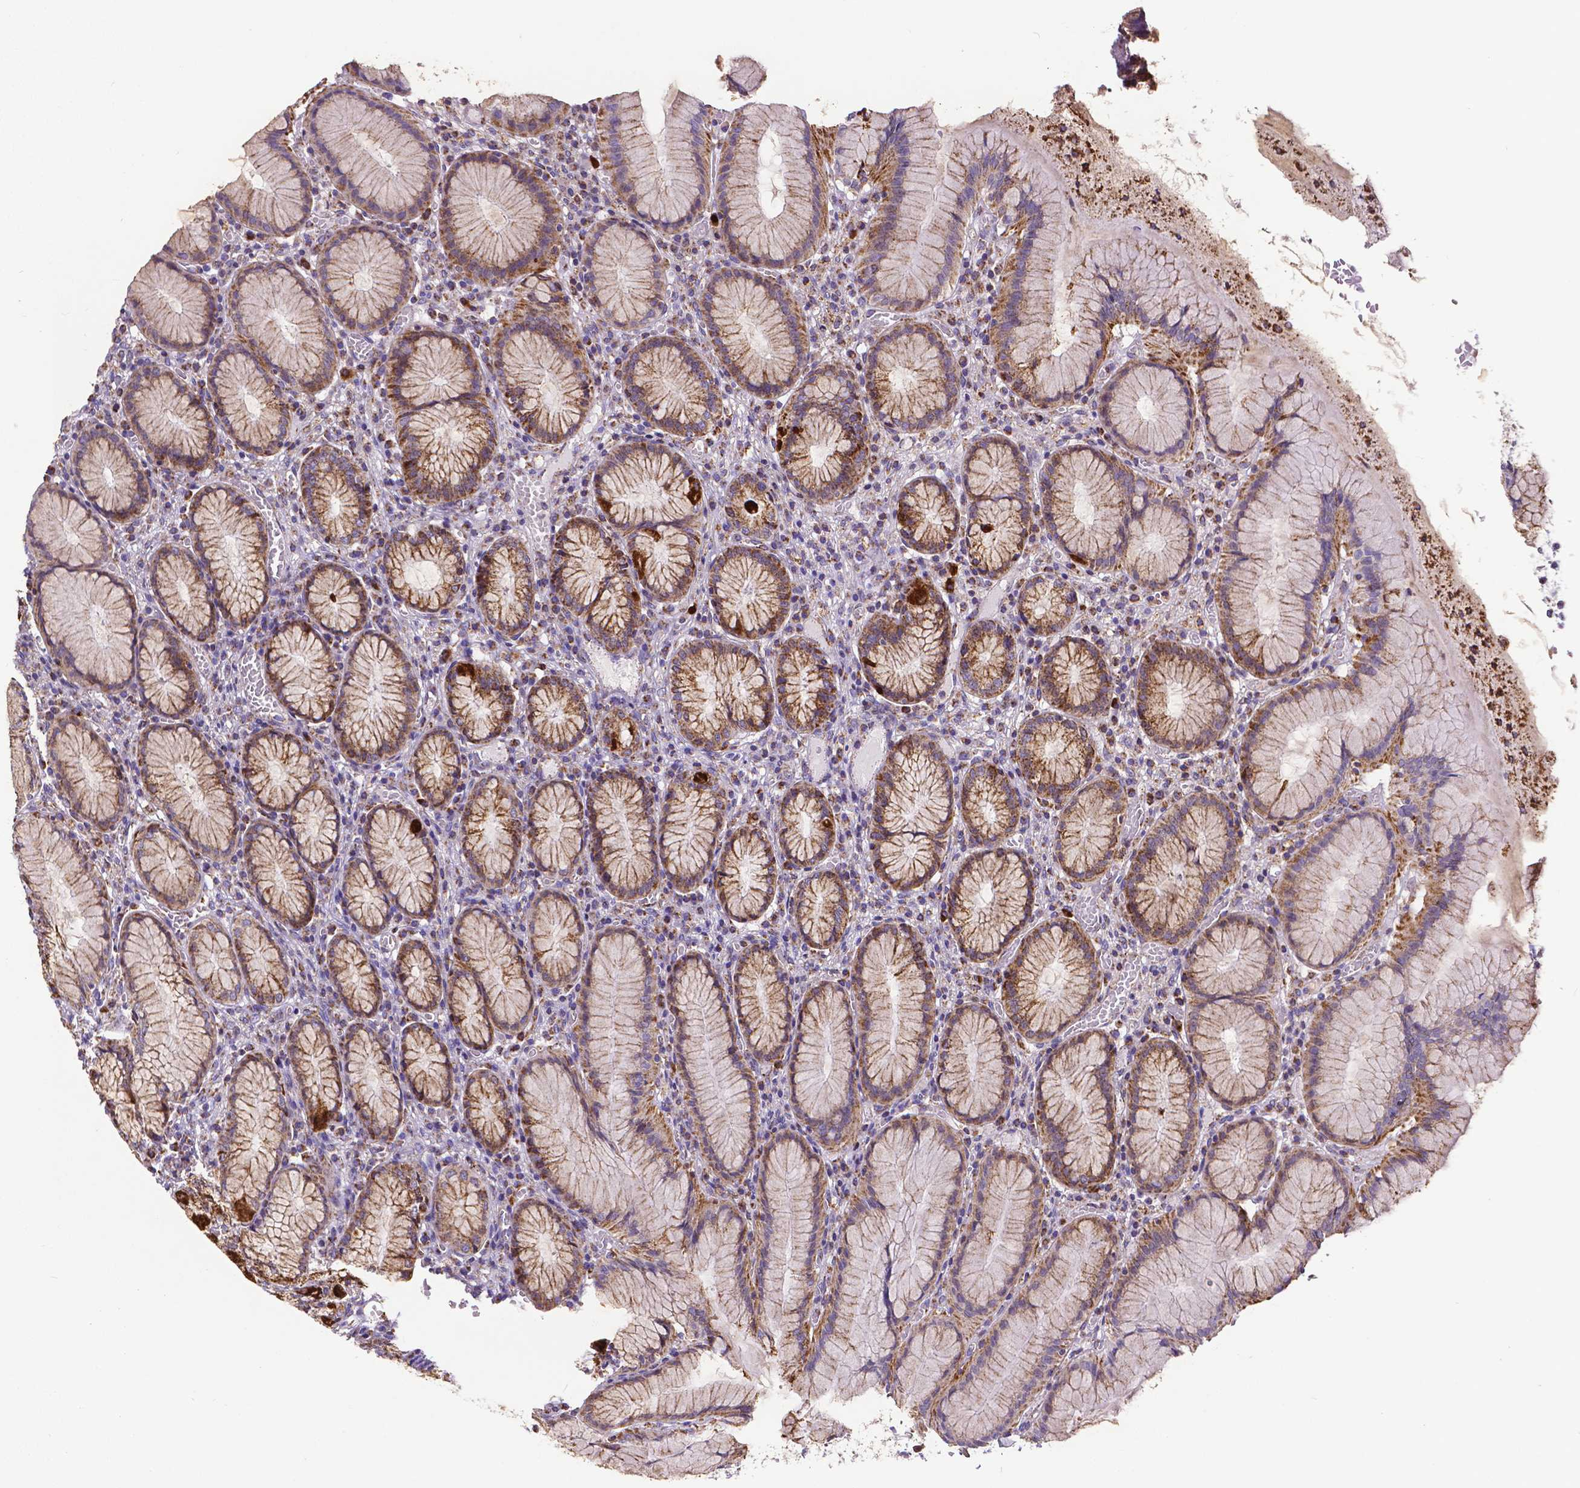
{"staining": {"intensity": "strong", "quantity": ">75%", "location": "cytoplasmic/membranous"}, "tissue": "stomach", "cell_type": "Glandular cells", "image_type": "normal", "snomed": [{"axis": "morphology", "description": "Normal tissue, NOS"}, {"axis": "topography", "description": "Stomach"}], "caption": "Stomach stained for a protein (brown) exhibits strong cytoplasmic/membranous positive staining in approximately >75% of glandular cells.", "gene": "MACC1", "patient": {"sex": "male", "age": 55}}